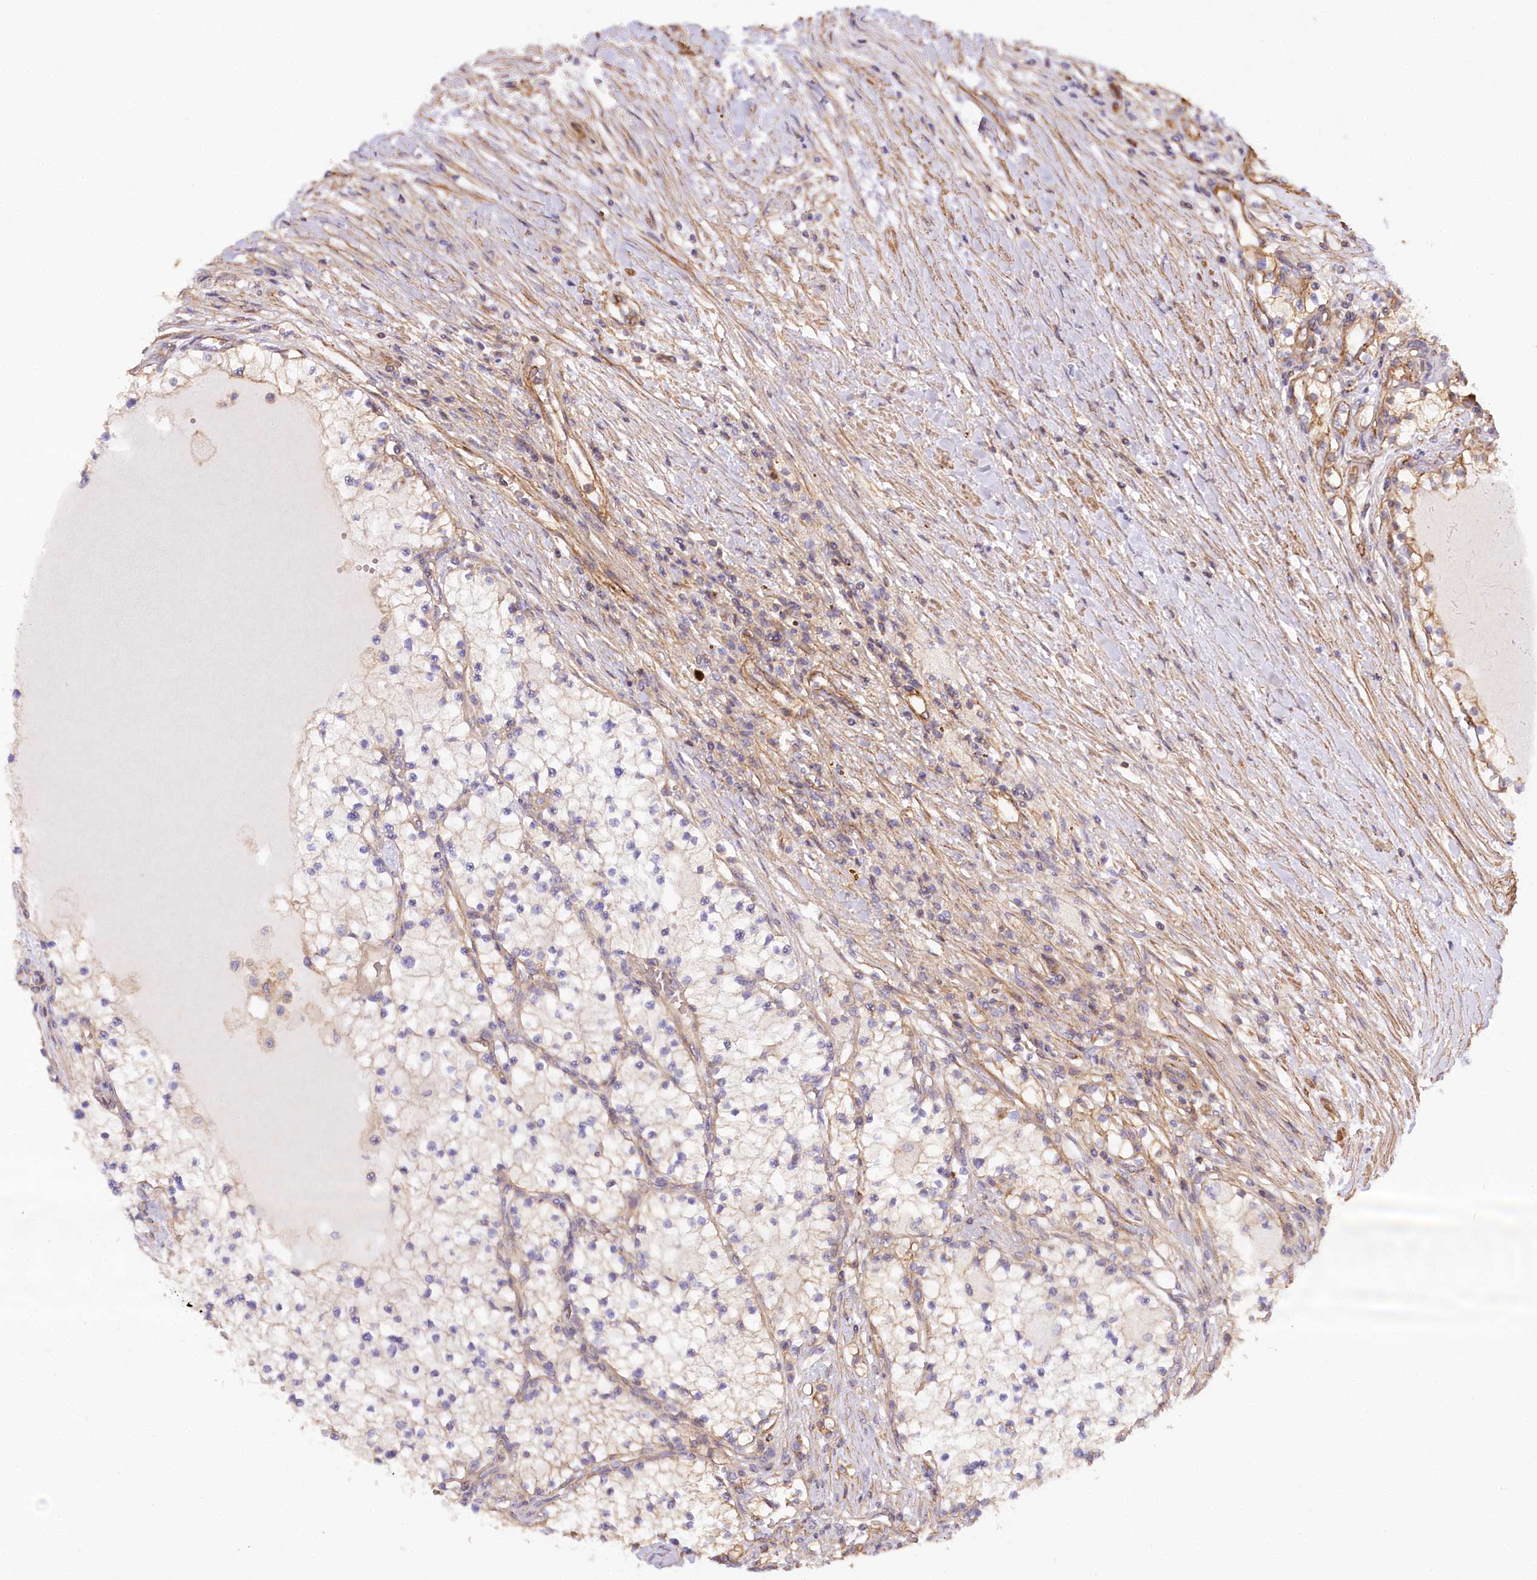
{"staining": {"intensity": "negative", "quantity": "none", "location": "none"}, "tissue": "renal cancer", "cell_type": "Tumor cells", "image_type": "cancer", "snomed": [{"axis": "morphology", "description": "Normal tissue, NOS"}, {"axis": "morphology", "description": "Adenocarcinoma, NOS"}, {"axis": "topography", "description": "Kidney"}], "caption": "Immunohistochemistry histopathology image of human adenocarcinoma (renal) stained for a protein (brown), which shows no expression in tumor cells.", "gene": "SYNPO2", "patient": {"sex": "male", "age": 68}}